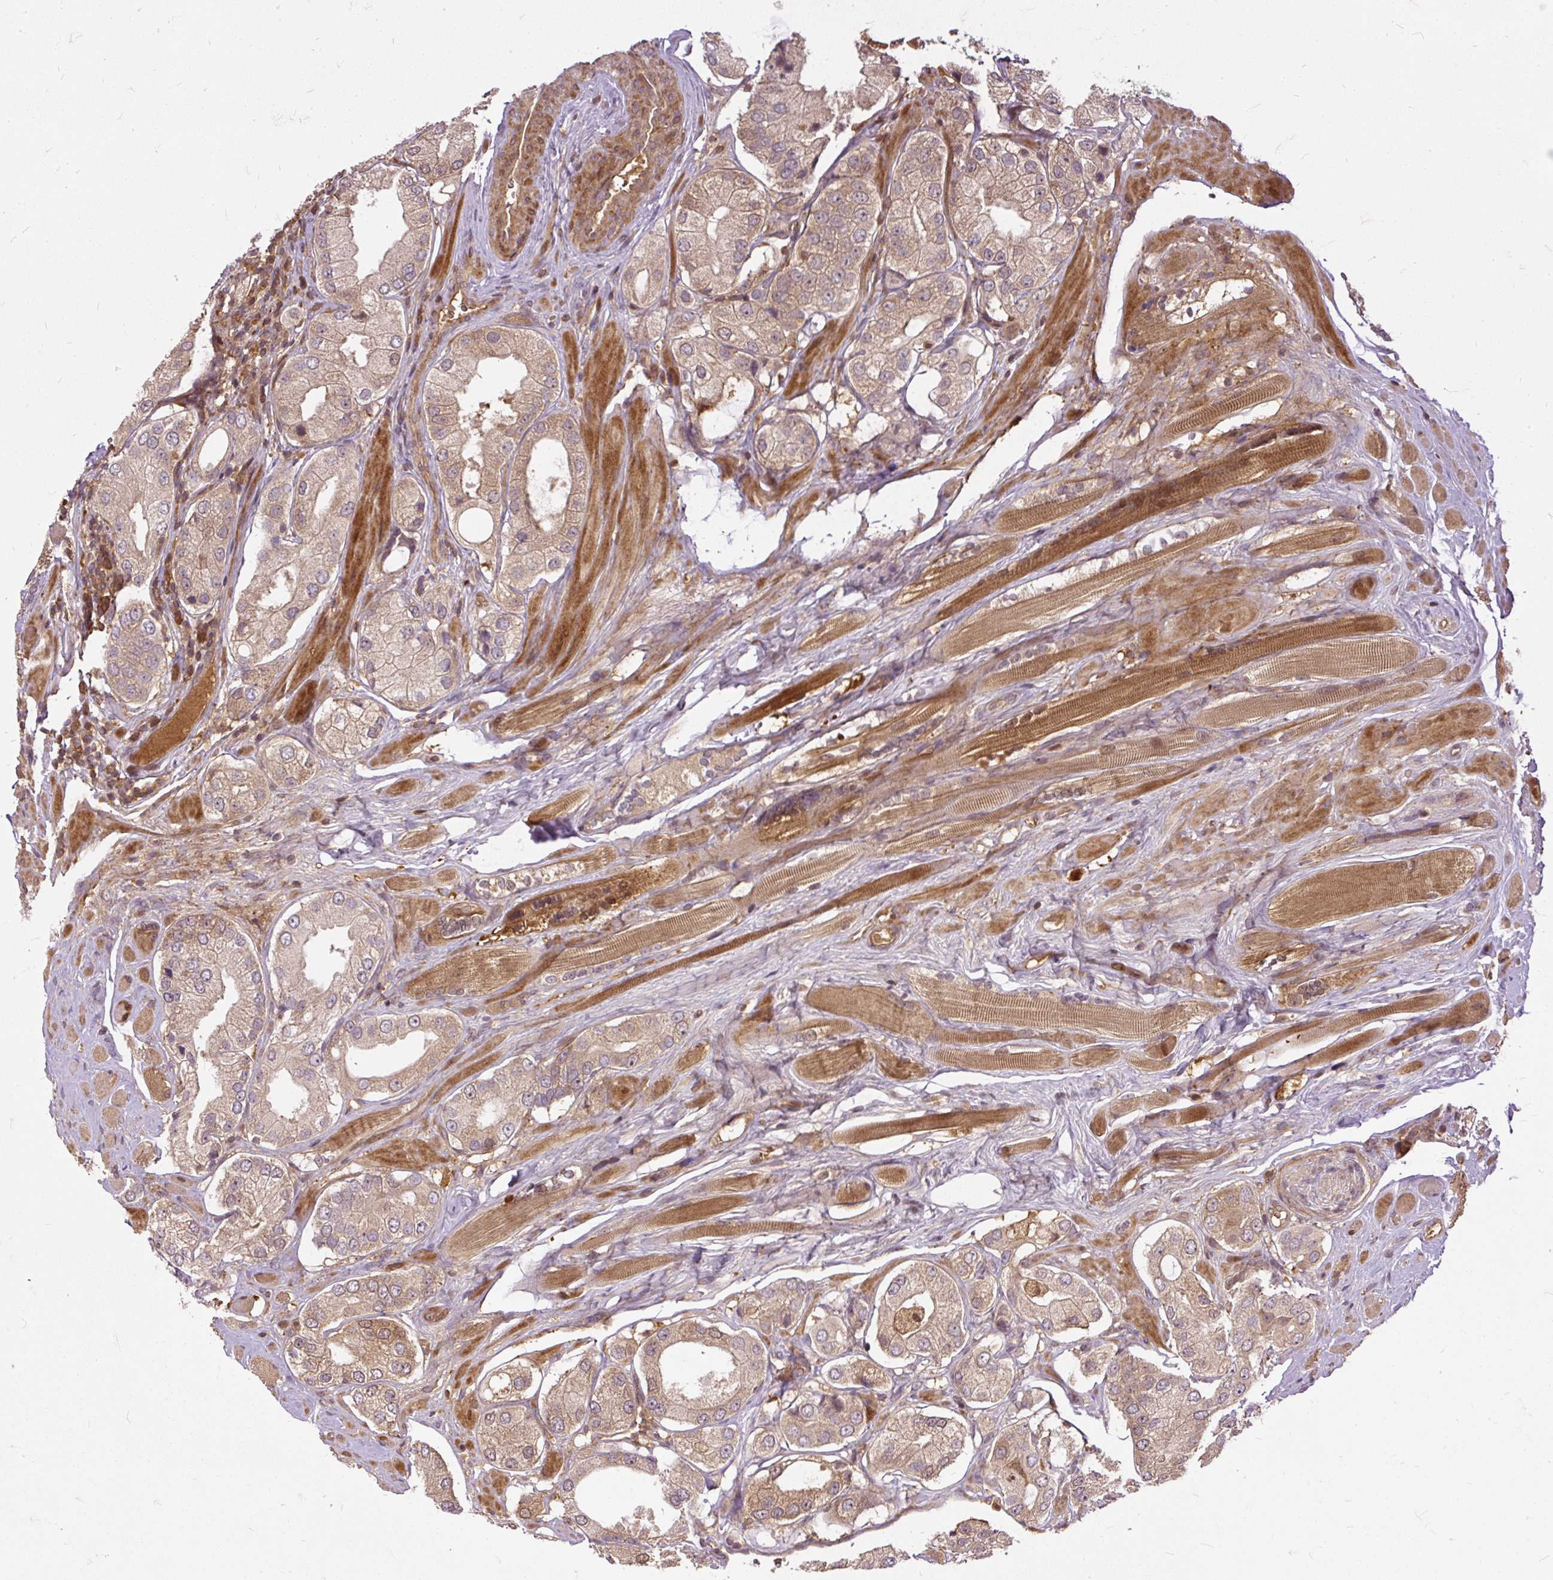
{"staining": {"intensity": "weak", "quantity": ">75%", "location": "cytoplasmic/membranous"}, "tissue": "prostate cancer", "cell_type": "Tumor cells", "image_type": "cancer", "snomed": [{"axis": "morphology", "description": "Adenocarcinoma, Low grade"}, {"axis": "topography", "description": "Prostate"}], "caption": "Prostate cancer stained for a protein reveals weak cytoplasmic/membranous positivity in tumor cells.", "gene": "AP5S1", "patient": {"sex": "male", "age": 42}}